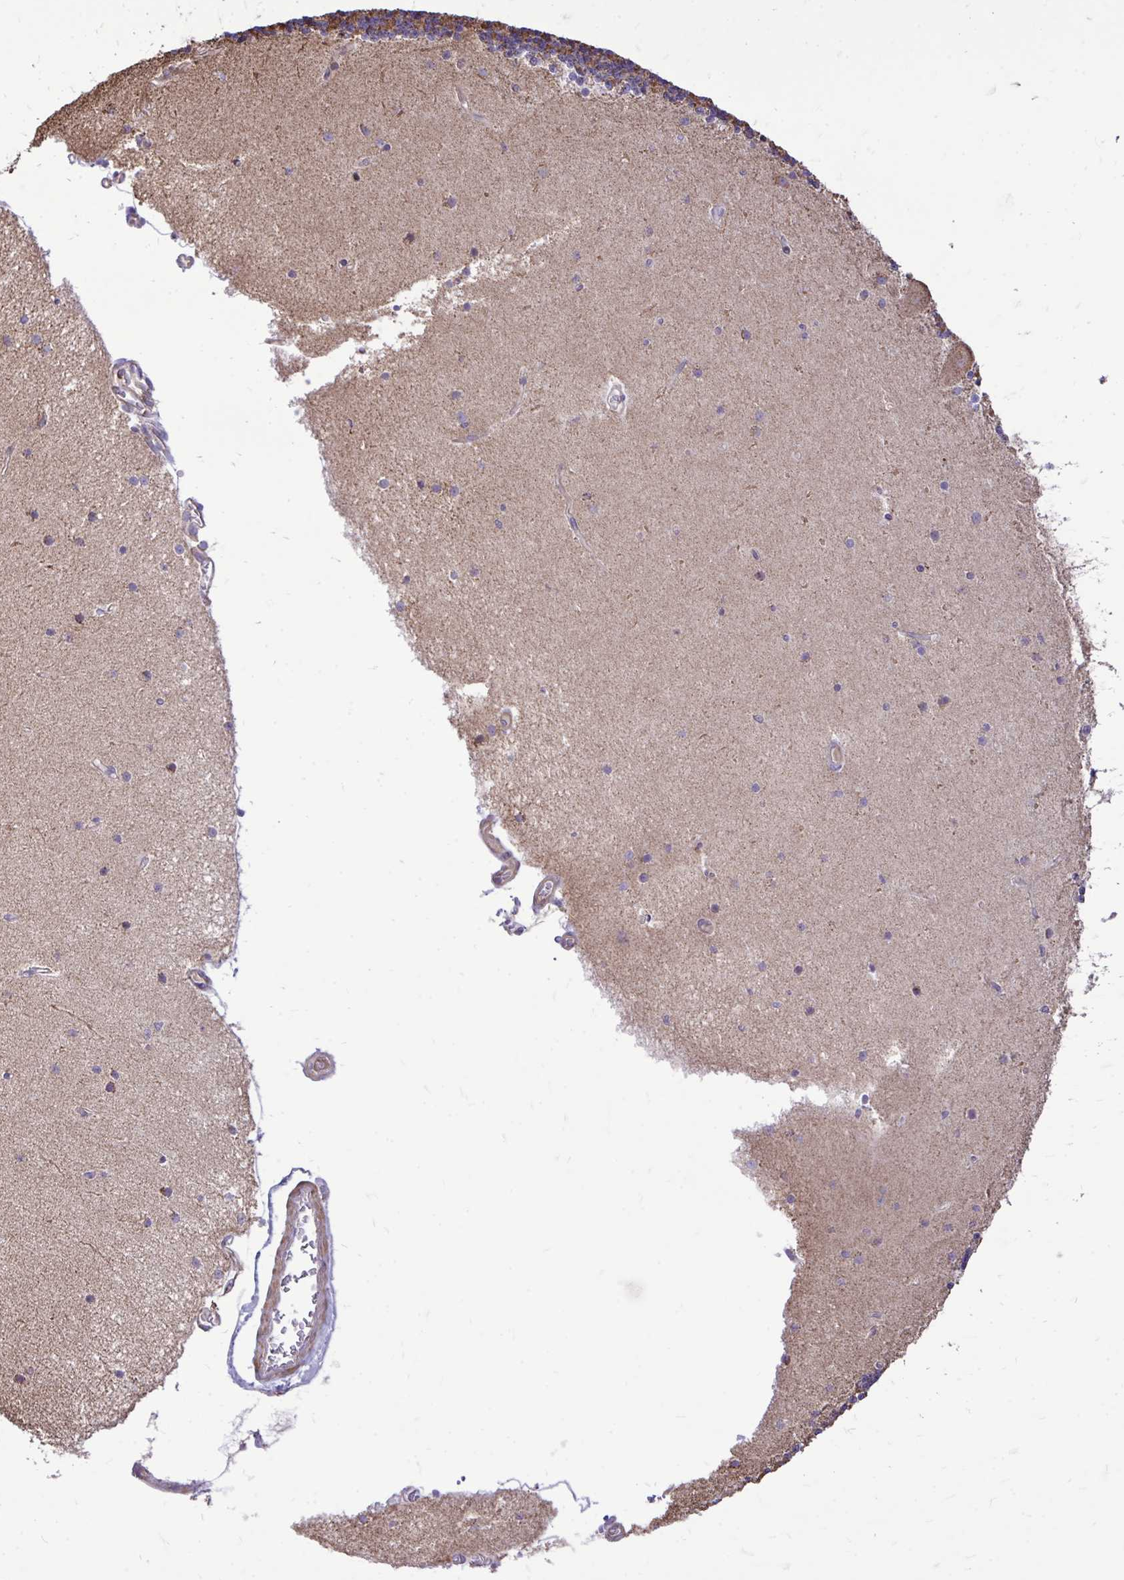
{"staining": {"intensity": "moderate", "quantity": "25%-75%", "location": "cytoplasmic/membranous"}, "tissue": "cerebellum", "cell_type": "Cells in granular layer", "image_type": "normal", "snomed": [{"axis": "morphology", "description": "Normal tissue, NOS"}, {"axis": "topography", "description": "Cerebellum"}], "caption": "Moderate cytoplasmic/membranous protein positivity is appreciated in about 25%-75% of cells in granular layer in cerebellum.", "gene": "ATP13A2", "patient": {"sex": "female", "age": 54}}